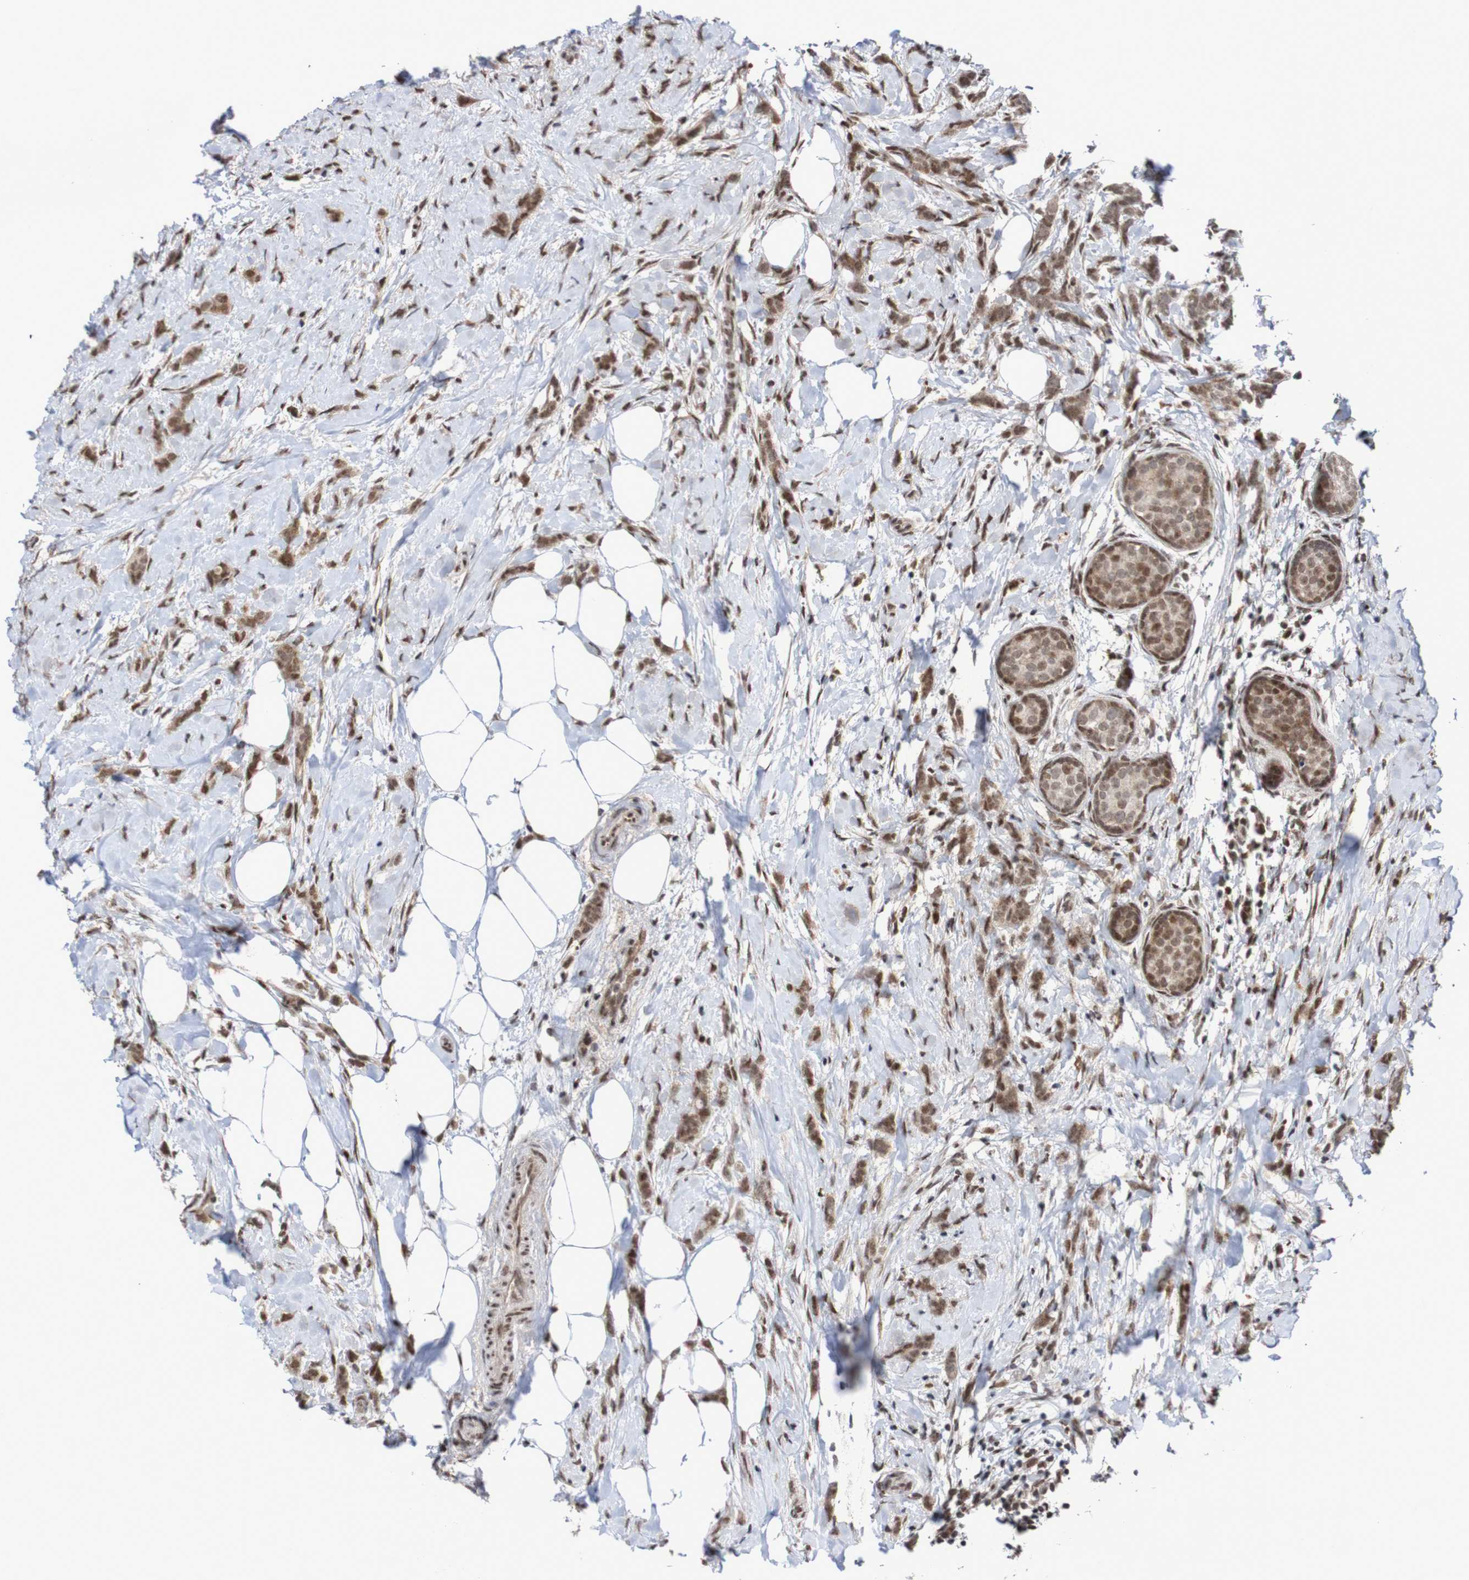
{"staining": {"intensity": "moderate", "quantity": ">75%", "location": "cytoplasmic/membranous,nuclear"}, "tissue": "breast cancer", "cell_type": "Tumor cells", "image_type": "cancer", "snomed": [{"axis": "morphology", "description": "Lobular carcinoma, in situ"}, {"axis": "morphology", "description": "Lobular carcinoma"}, {"axis": "topography", "description": "Breast"}], "caption": "DAB (3,3'-diaminobenzidine) immunohistochemical staining of human breast lobular carcinoma in situ exhibits moderate cytoplasmic/membranous and nuclear protein staining in approximately >75% of tumor cells.", "gene": "ITLN1", "patient": {"sex": "female", "age": 41}}